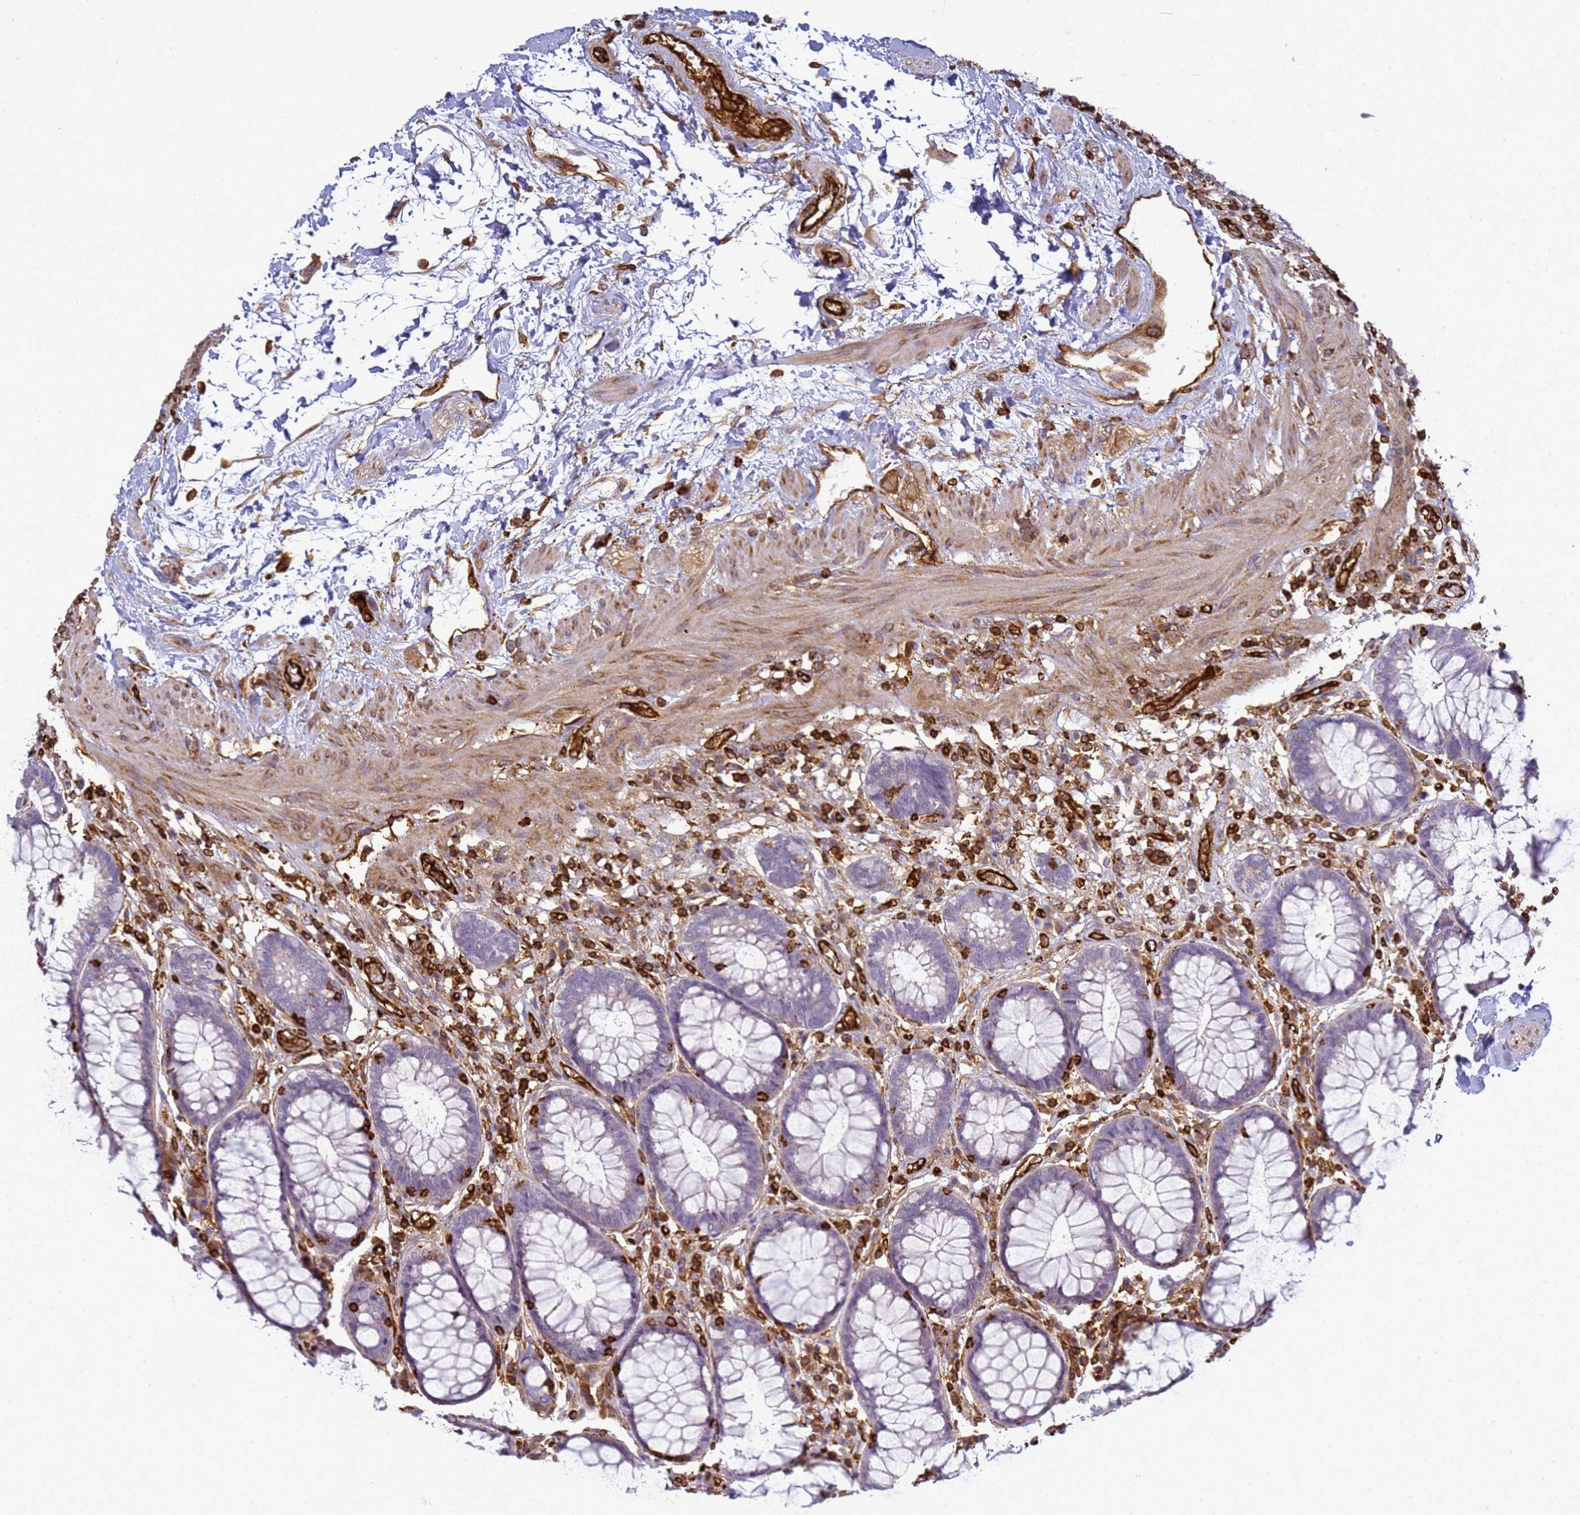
{"staining": {"intensity": "negative", "quantity": "none", "location": "none"}, "tissue": "rectum", "cell_type": "Glandular cells", "image_type": "normal", "snomed": [{"axis": "morphology", "description": "Normal tissue, NOS"}, {"axis": "topography", "description": "Rectum"}], "caption": "This micrograph is of benign rectum stained with IHC to label a protein in brown with the nuclei are counter-stained blue. There is no staining in glandular cells.", "gene": "ZBTB8OS", "patient": {"sex": "male", "age": 64}}